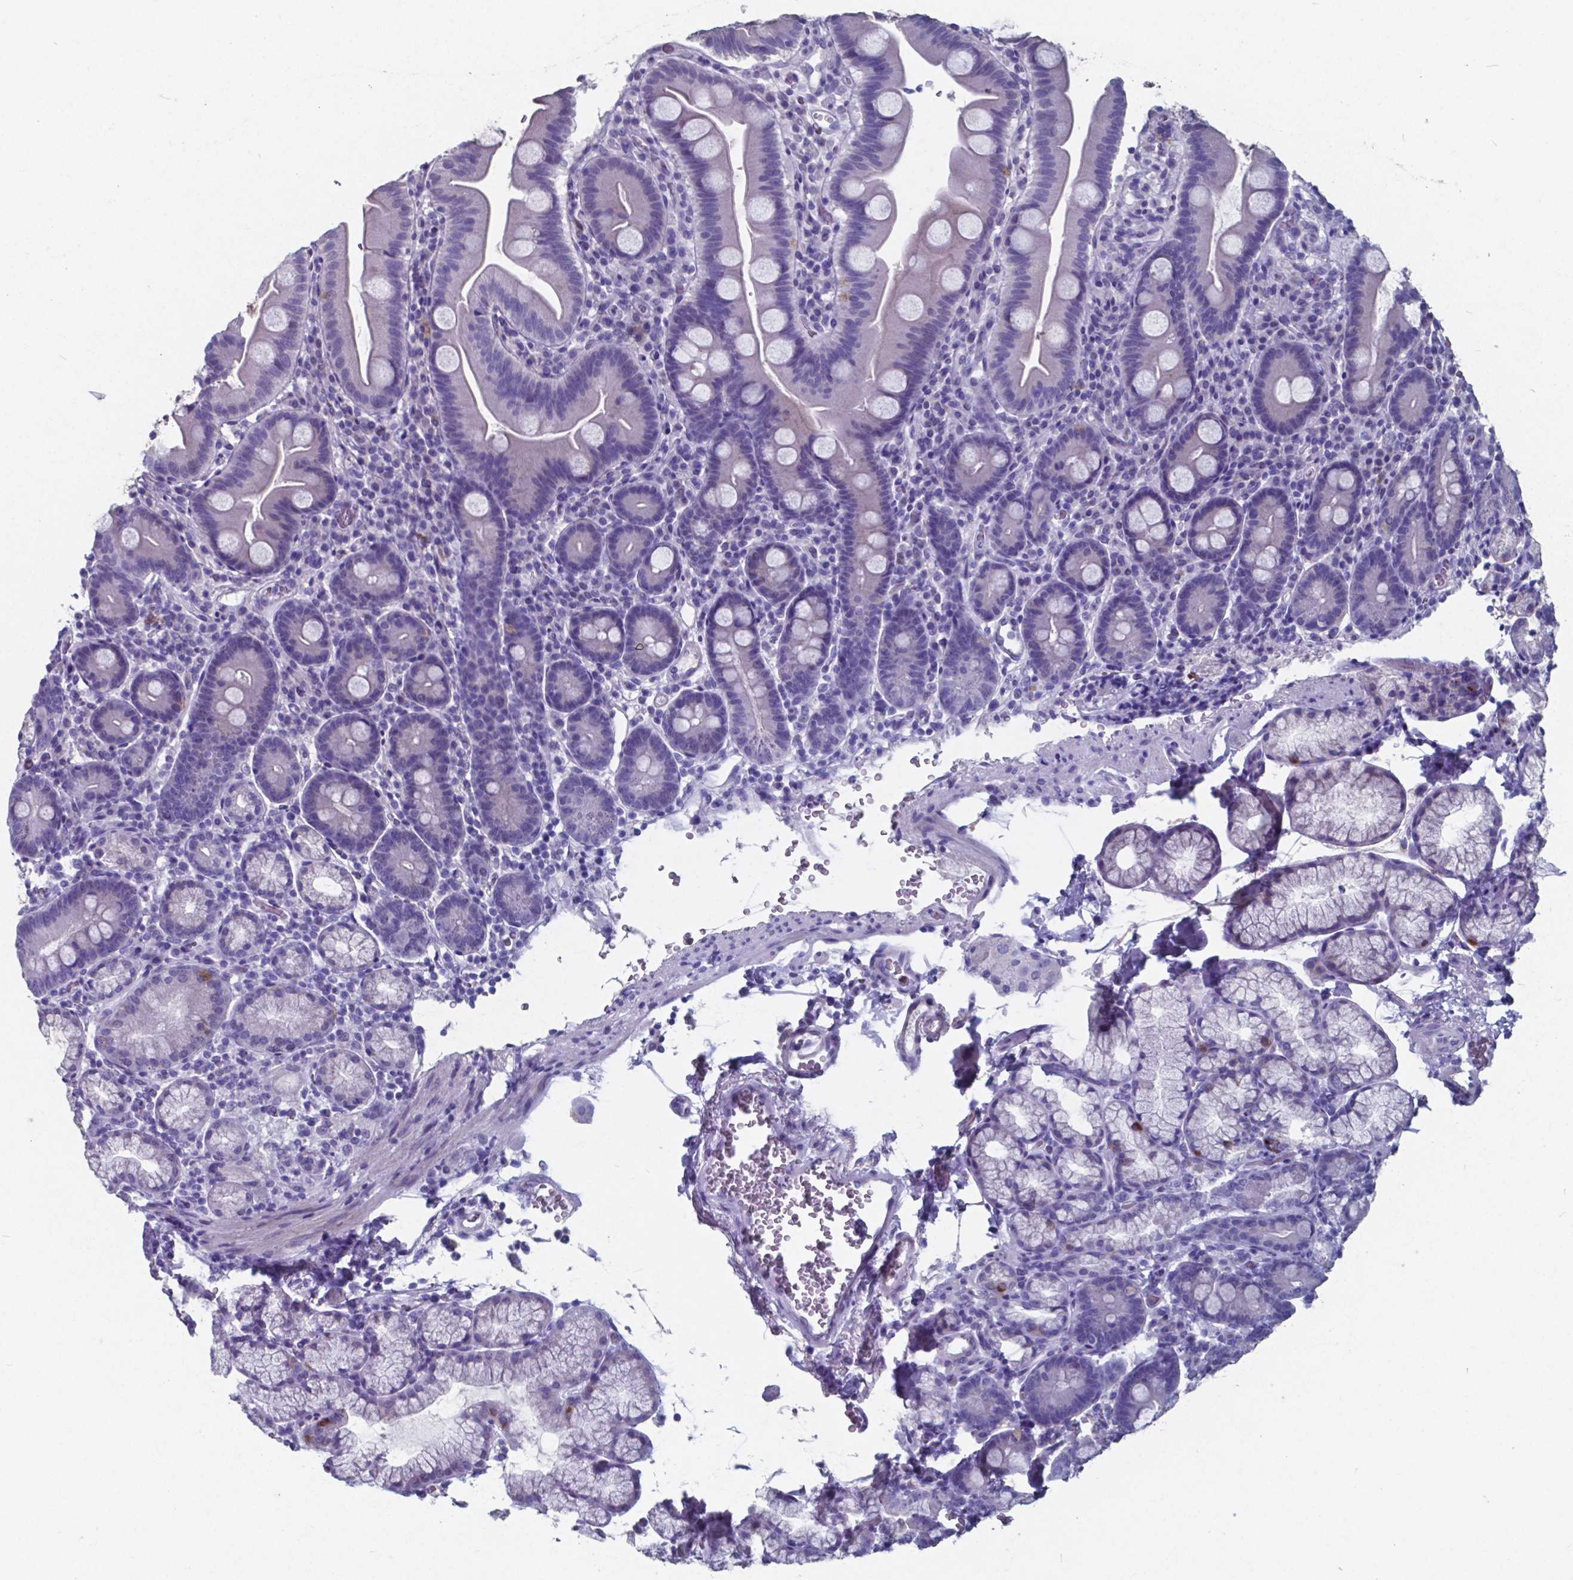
{"staining": {"intensity": "negative", "quantity": "none", "location": "none"}, "tissue": "duodenum", "cell_type": "Glandular cells", "image_type": "normal", "snomed": [{"axis": "morphology", "description": "Normal tissue, NOS"}, {"axis": "topography", "description": "Duodenum"}], "caption": "This is an immunohistochemistry micrograph of normal human duodenum. There is no staining in glandular cells.", "gene": "TTR", "patient": {"sex": "male", "age": 59}}